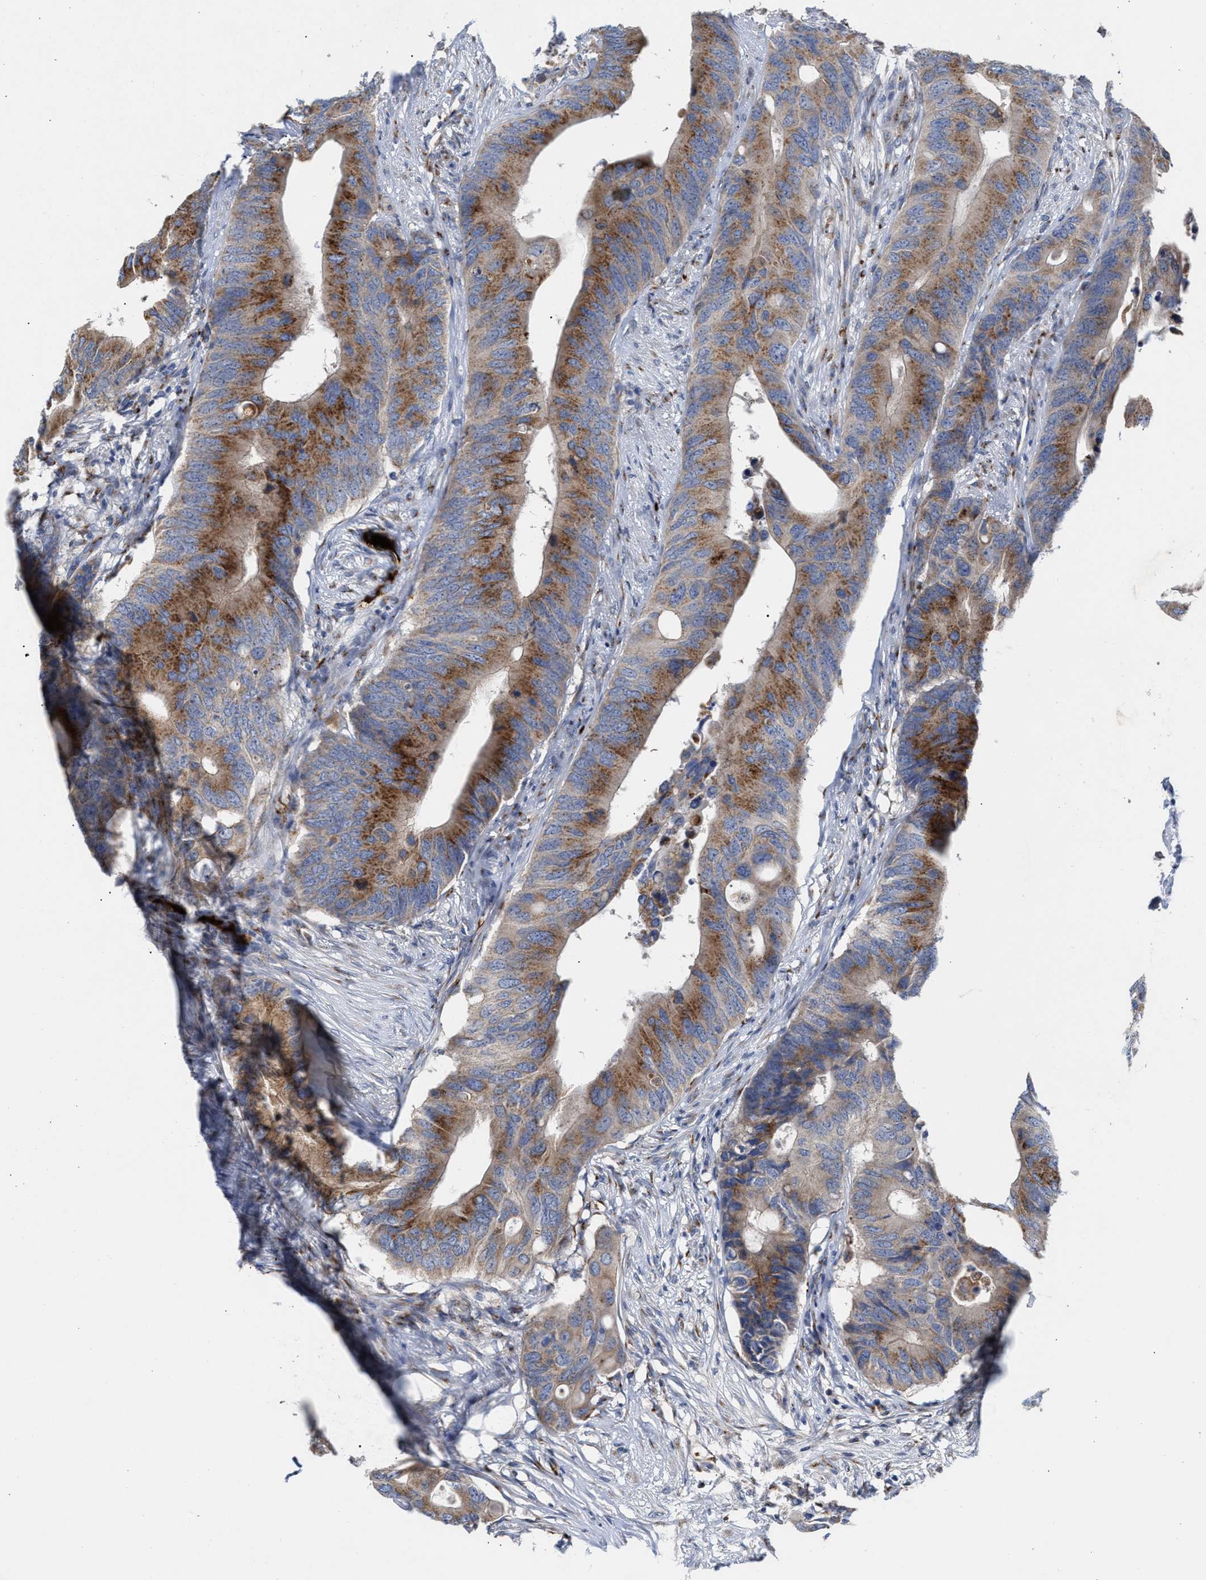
{"staining": {"intensity": "strong", "quantity": ">75%", "location": "cytoplasmic/membranous"}, "tissue": "colorectal cancer", "cell_type": "Tumor cells", "image_type": "cancer", "snomed": [{"axis": "morphology", "description": "Adenocarcinoma, NOS"}, {"axis": "topography", "description": "Colon"}], "caption": "A high amount of strong cytoplasmic/membranous staining is appreciated in approximately >75% of tumor cells in colorectal cancer tissue. (DAB IHC, brown staining for protein, blue staining for nuclei).", "gene": "CCL2", "patient": {"sex": "male", "age": 71}}